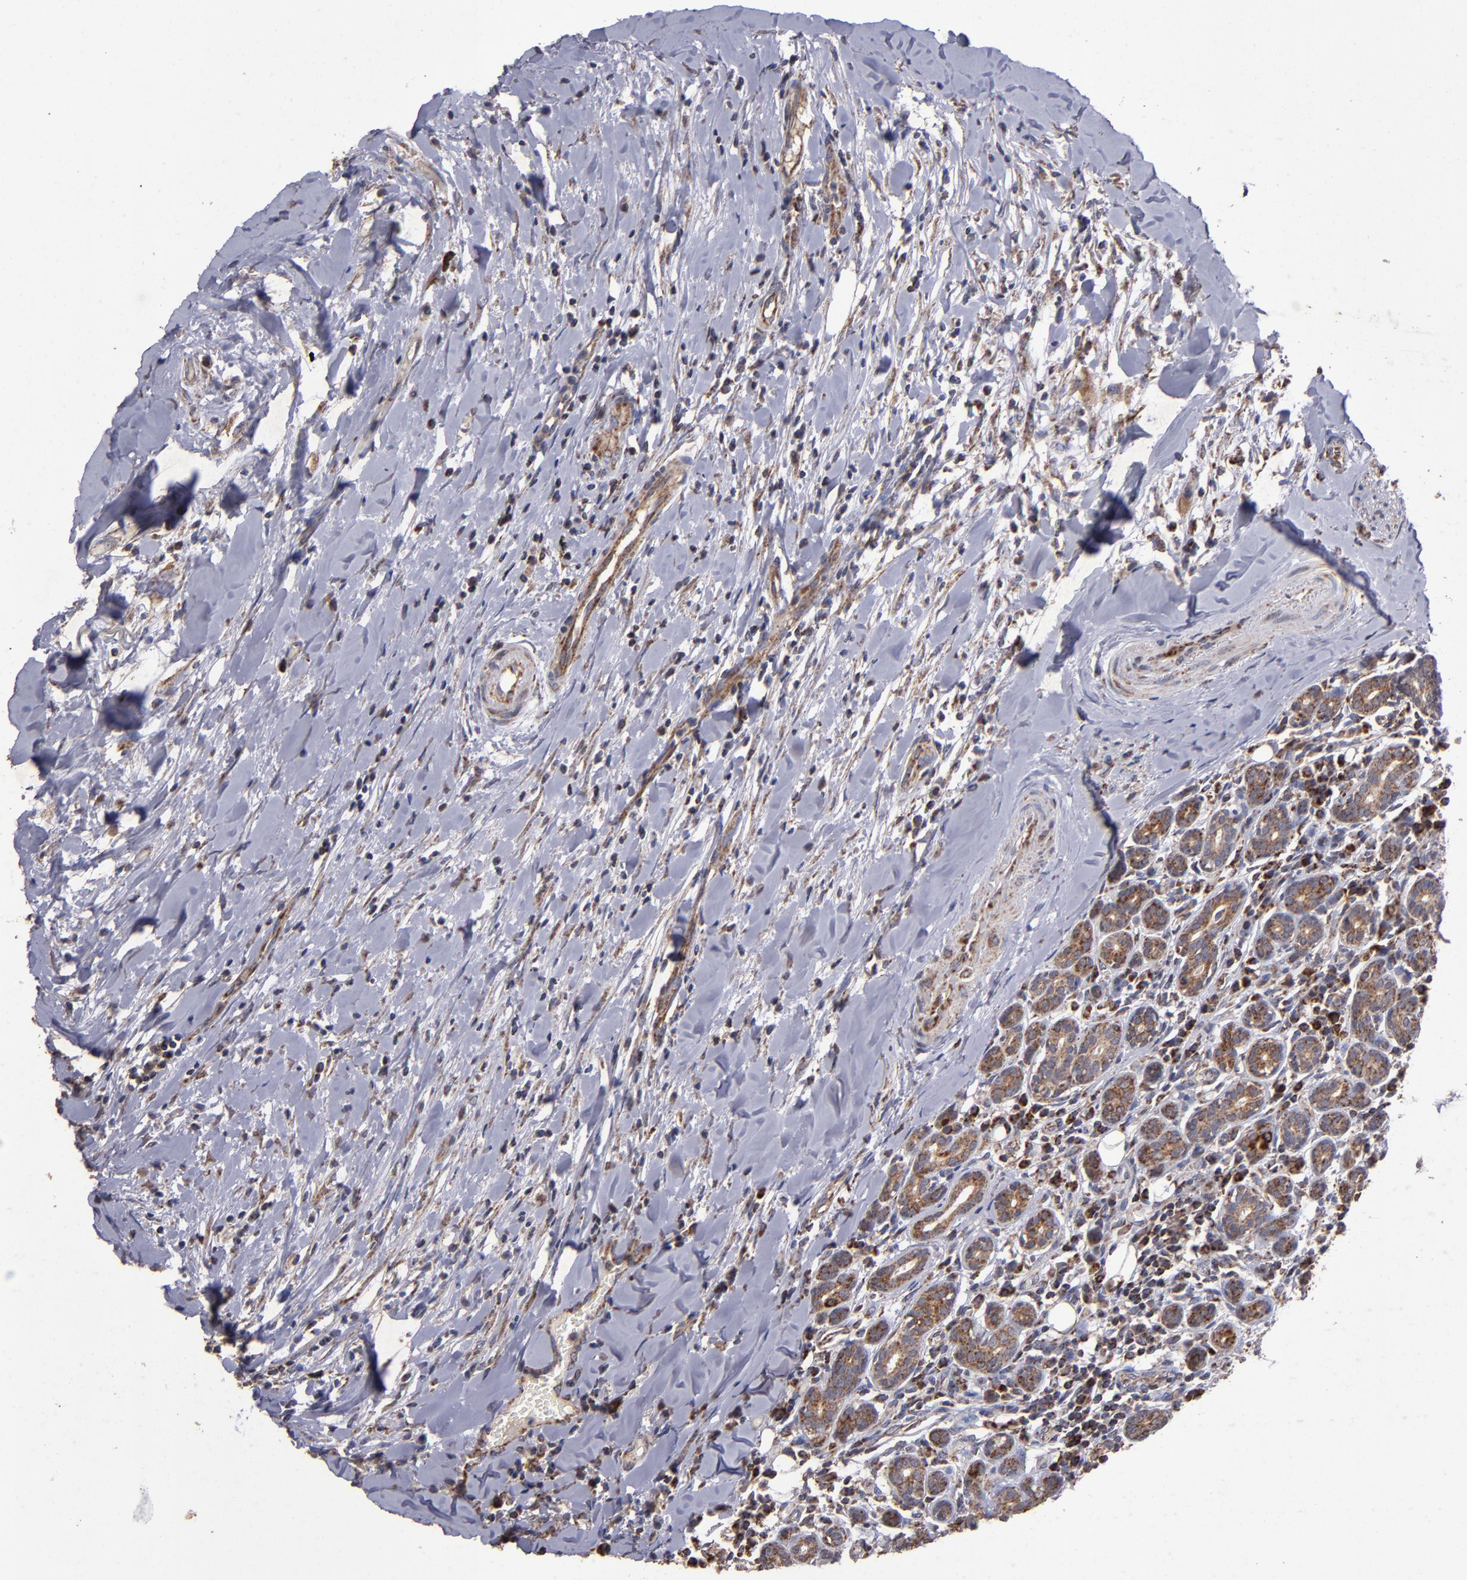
{"staining": {"intensity": "weak", "quantity": ">75%", "location": "cytoplasmic/membranous"}, "tissue": "head and neck cancer", "cell_type": "Tumor cells", "image_type": "cancer", "snomed": [{"axis": "morphology", "description": "Neoplasm, malignant, NOS"}, {"axis": "topography", "description": "Salivary gland"}, {"axis": "topography", "description": "Head-Neck"}], "caption": "Tumor cells exhibit weak cytoplasmic/membranous positivity in about >75% of cells in head and neck cancer (neoplasm (malignant)). The staining was performed using DAB (3,3'-diaminobenzidine) to visualize the protein expression in brown, while the nuclei were stained in blue with hematoxylin (Magnification: 20x).", "gene": "TIMM9", "patient": {"sex": "male", "age": 43}}